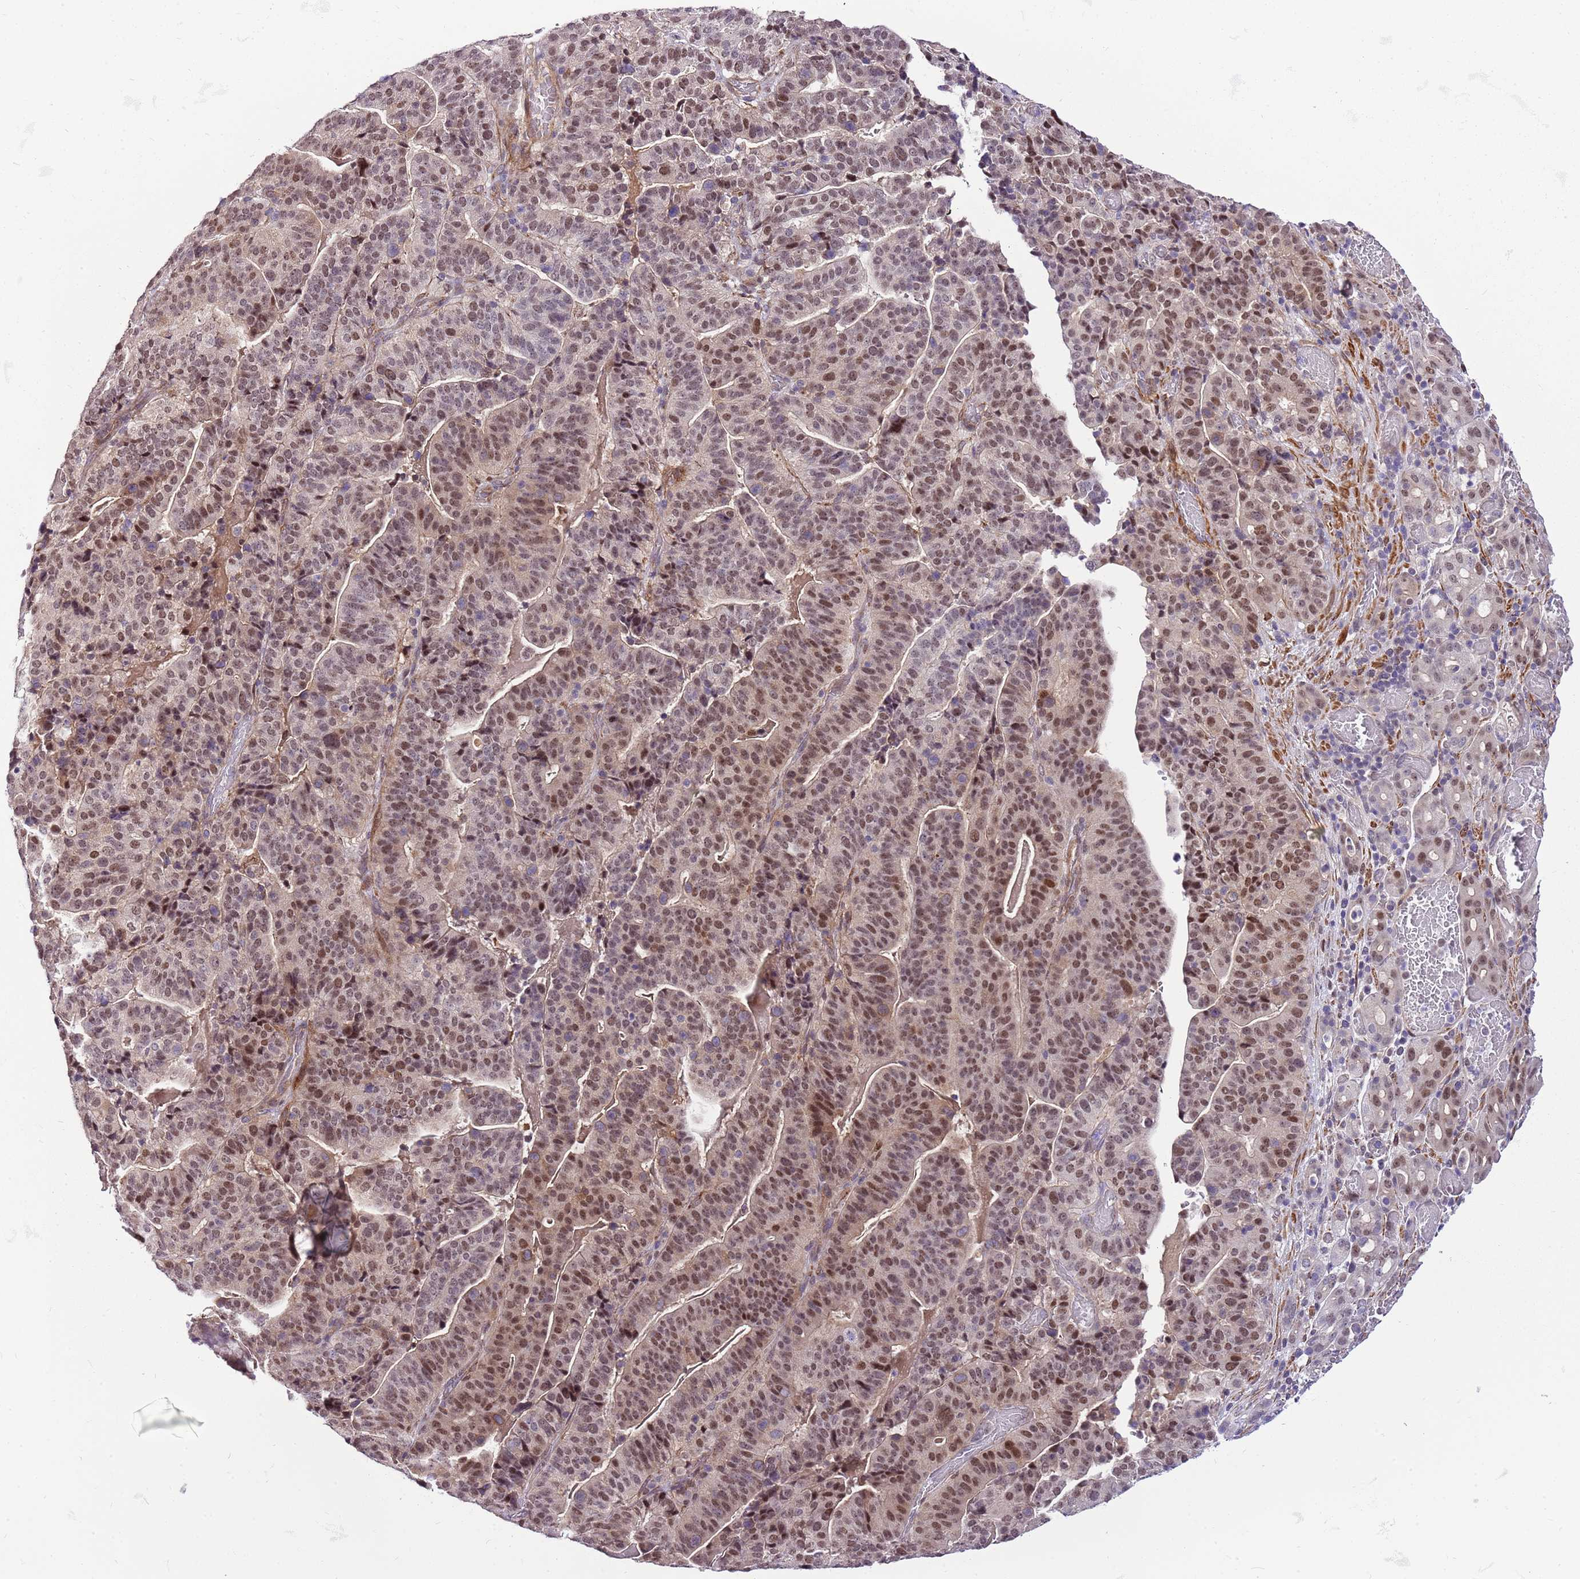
{"staining": {"intensity": "moderate", "quantity": ">75%", "location": "nuclear"}, "tissue": "stomach cancer", "cell_type": "Tumor cells", "image_type": "cancer", "snomed": [{"axis": "morphology", "description": "Adenocarcinoma, NOS"}, {"axis": "topography", "description": "Stomach"}], "caption": "An immunohistochemistry (IHC) histopathology image of tumor tissue is shown. Protein staining in brown labels moderate nuclear positivity in stomach cancer (adenocarcinoma) within tumor cells. (IHC, brightfield microscopy, high magnification).", "gene": "POLE3", "patient": {"sex": "male", "age": 48}}